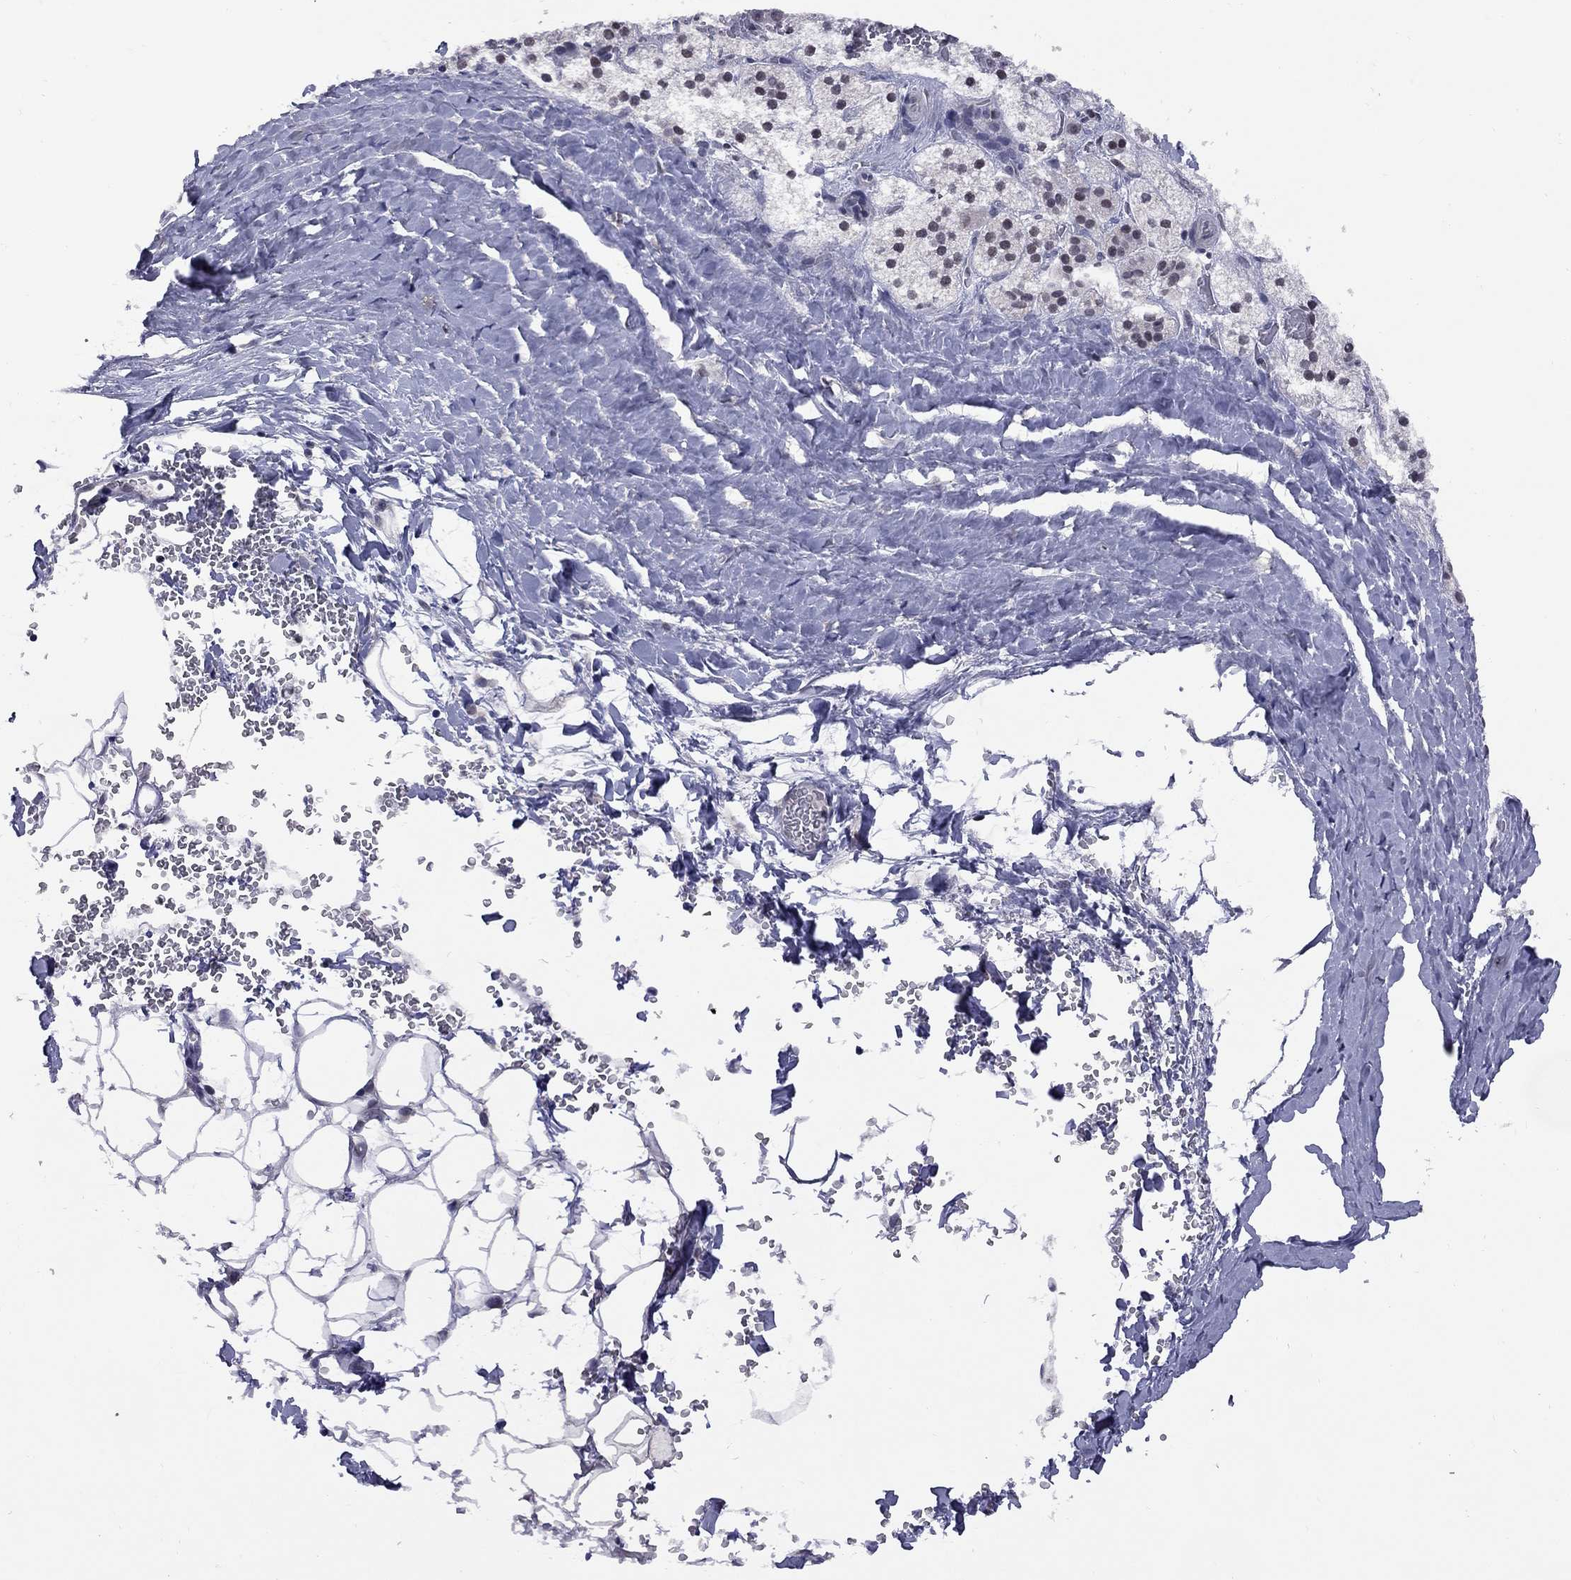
{"staining": {"intensity": "weak", "quantity": "<25%", "location": "nuclear"}, "tissue": "adrenal gland", "cell_type": "Glandular cells", "image_type": "normal", "snomed": [{"axis": "morphology", "description": "Normal tissue, NOS"}, {"axis": "topography", "description": "Adrenal gland"}], "caption": "This is a photomicrograph of immunohistochemistry staining of normal adrenal gland, which shows no positivity in glandular cells. Nuclei are stained in blue.", "gene": "TAF9", "patient": {"sex": "male", "age": 53}}